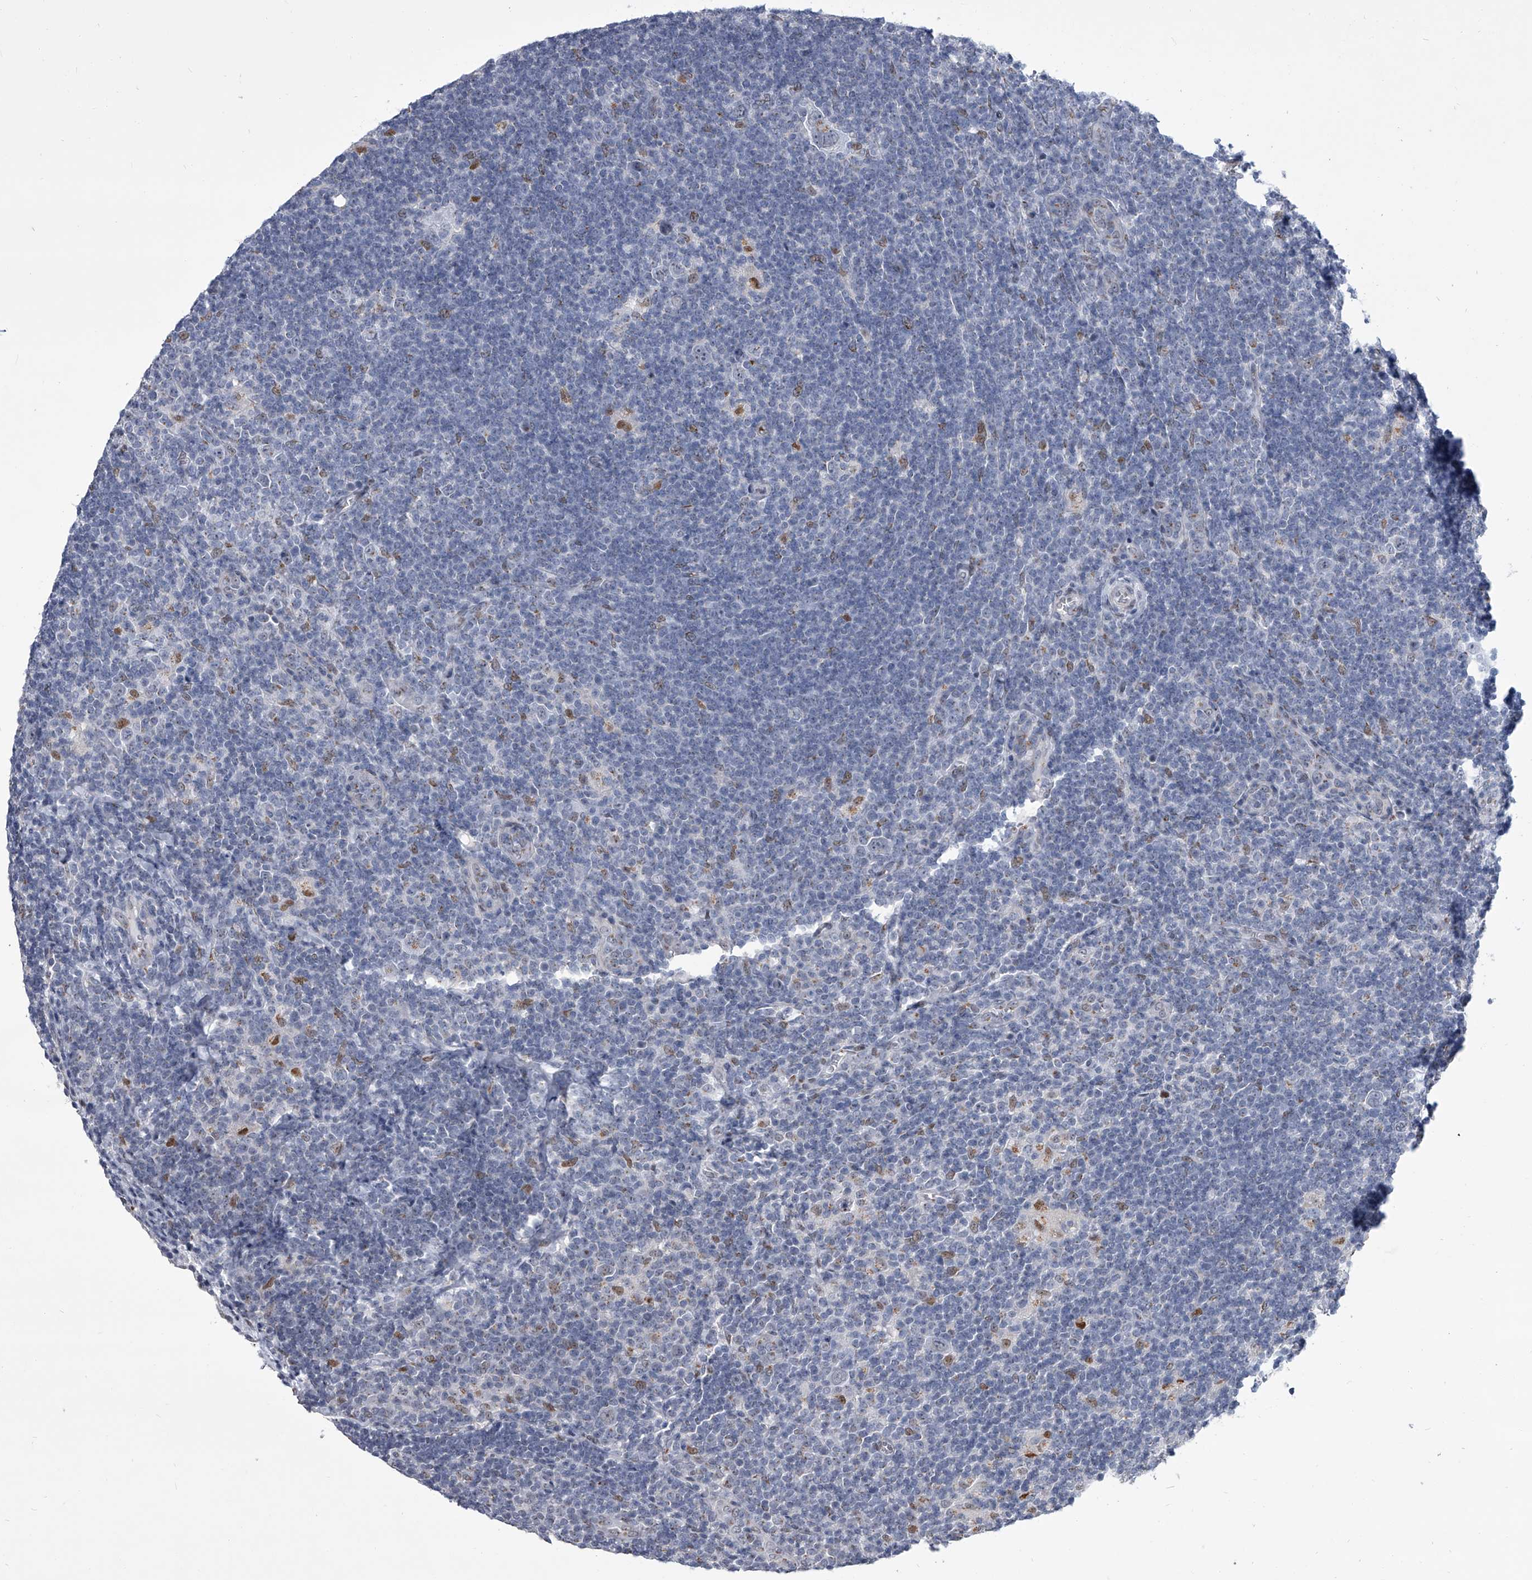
{"staining": {"intensity": "negative", "quantity": "none", "location": "none"}, "tissue": "lymphoma", "cell_type": "Tumor cells", "image_type": "cancer", "snomed": [{"axis": "morphology", "description": "Hodgkin's disease, NOS"}, {"axis": "topography", "description": "Lymph node"}], "caption": "A high-resolution photomicrograph shows immunohistochemistry (IHC) staining of lymphoma, which demonstrates no significant staining in tumor cells.", "gene": "EVA1C", "patient": {"sex": "female", "age": 57}}